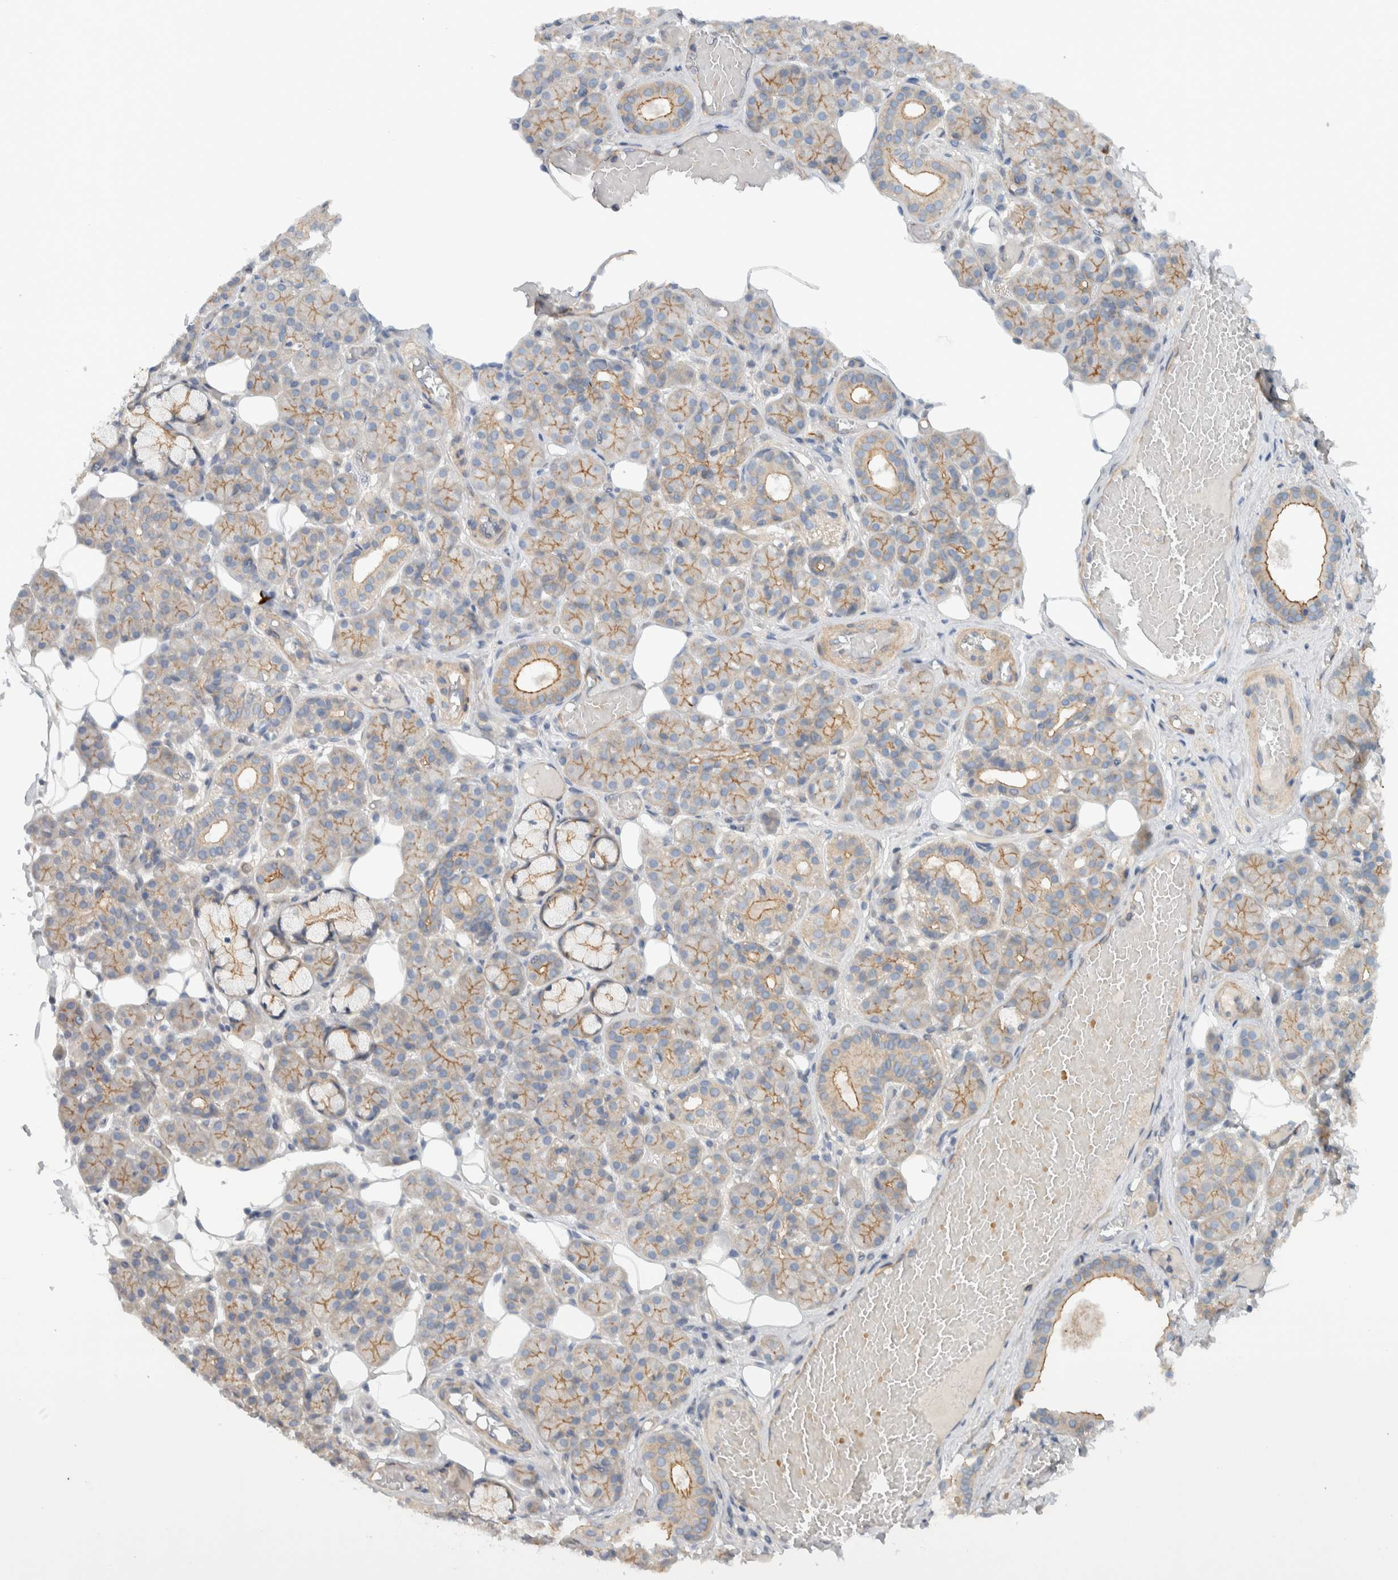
{"staining": {"intensity": "moderate", "quantity": "25%-75%", "location": "cytoplasmic/membranous"}, "tissue": "salivary gland", "cell_type": "Glandular cells", "image_type": "normal", "snomed": [{"axis": "morphology", "description": "Normal tissue, NOS"}, {"axis": "topography", "description": "Salivary gland"}], "caption": "DAB immunohistochemical staining of unremarkable human salivary gland exhibits moderate cytoplasmic/membranous protein staining in about 25%-75% of glandular cells. The protein is shown in brown color, while the nuclei are stained blue.", "gene": "MPRIP", "patient": {"sex": "male", "age": 63}}